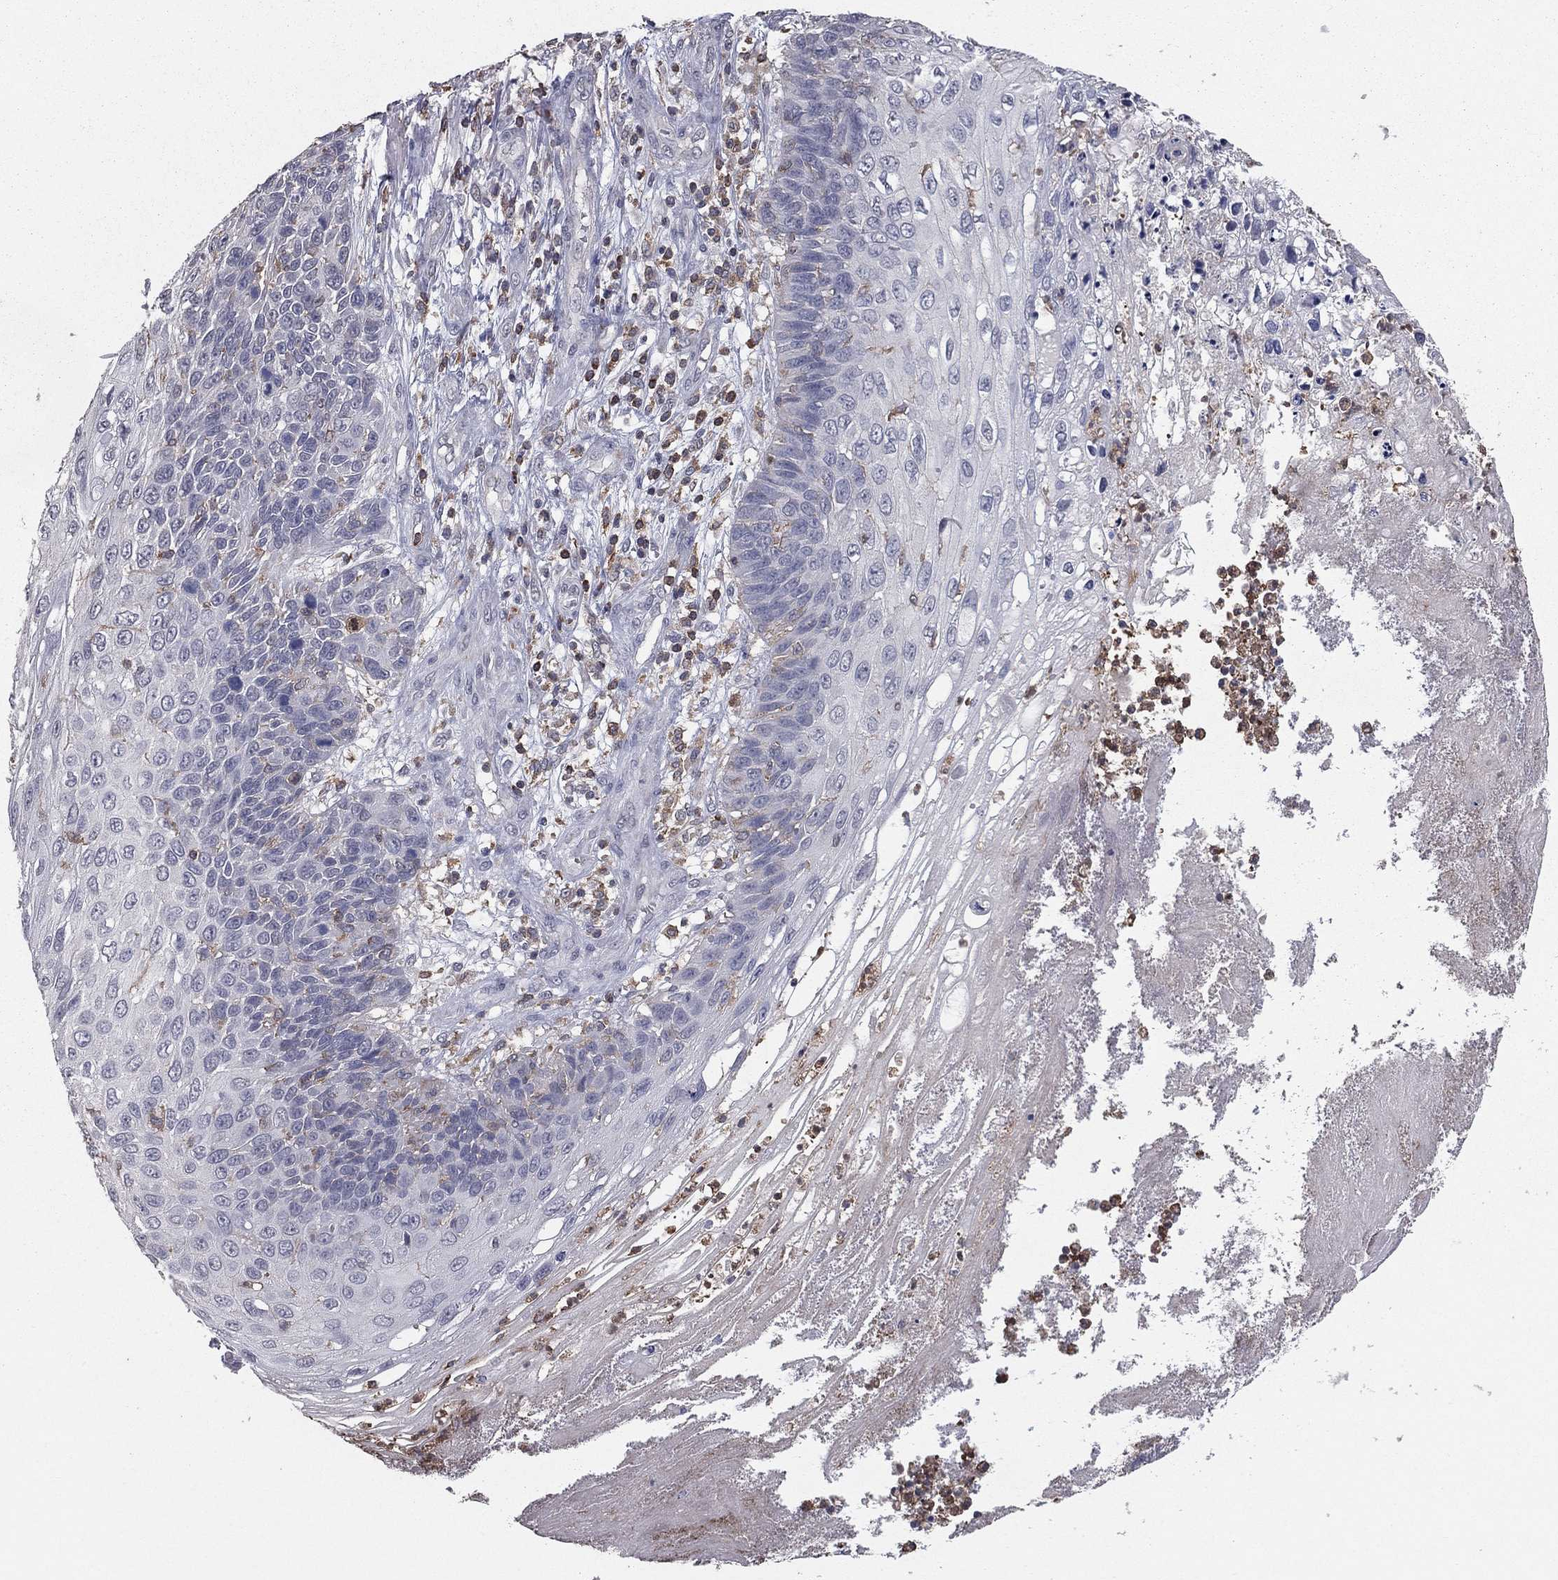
{"staining": {"intensity": "negative", "quantity": "none", "location": "none"}, "tissue": "skin cancer", "cell_type": "Tumor cells", "image_type": "cancer", "snomed": [{"axis": "morphology", "description": "Squamous cell carcinoma, NOS"}, {"axis": "topography", "description": "Skin"}], "caption": "Micrograph shows no protein expression in tumor cells of skin cancer tissue.", "gene": "PSTPIP1", "patient": {"sex": "male", "age": 92}}